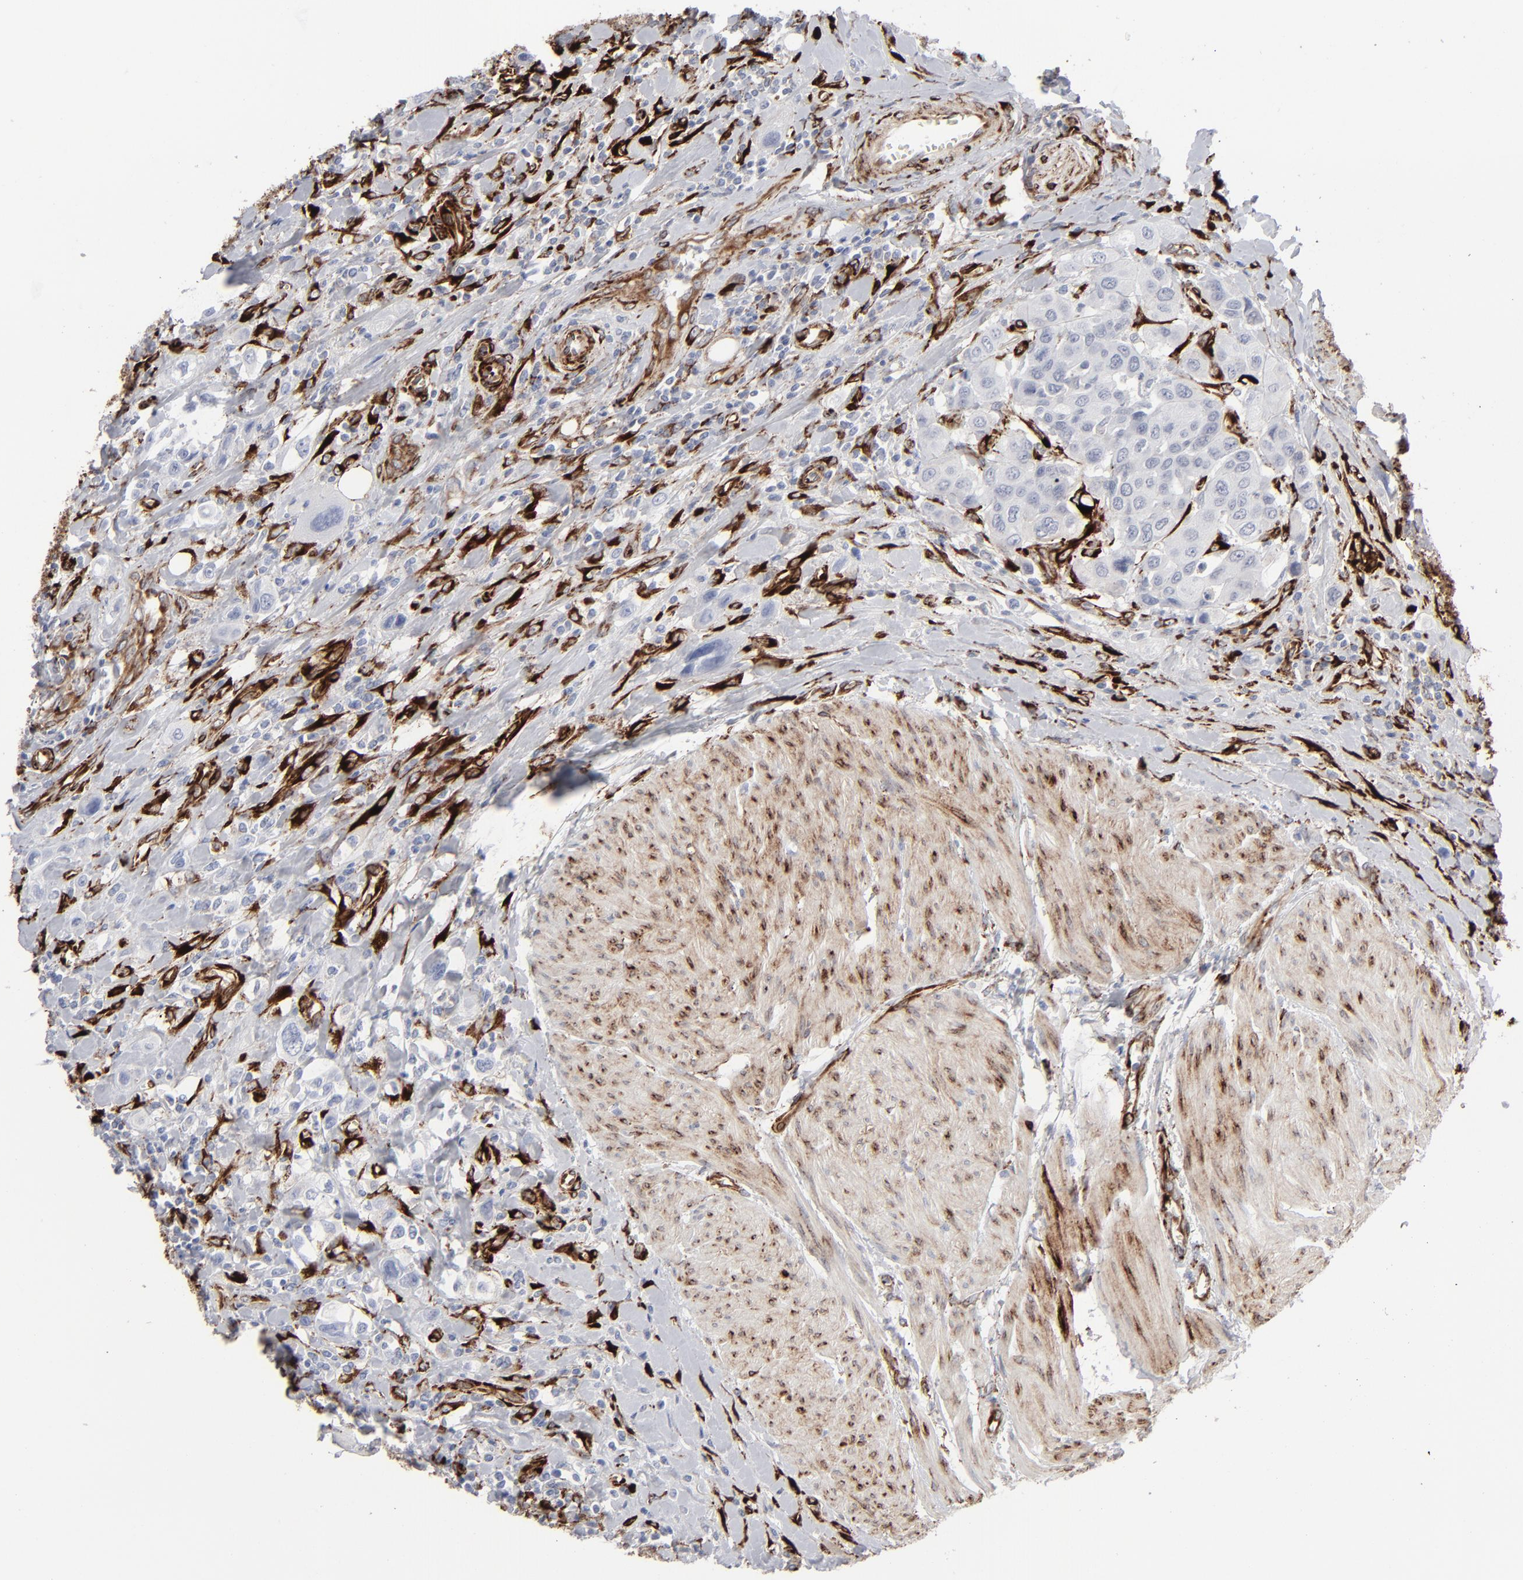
{"staining": {"intensity": "negative", "quantity": "none", "location": "none"}, "tissue": "urothelial cancer", "cell_type": "Tumor cells", "image_type": "cancer", "snomed": [{"axis": "morphology", "description": "Urothelial carcinoma, High grade"}, {"axis": "topography", "description": "Urinary bladder"}], "caption": "Immunohistochemistry image of neoplastic tissue: urothelial carcinoma (high-grade) stained with DAB shows no significant protein expression in tumor cells.", "gene": "SPARC", "patient": {"sex": "male", "age": 50}}